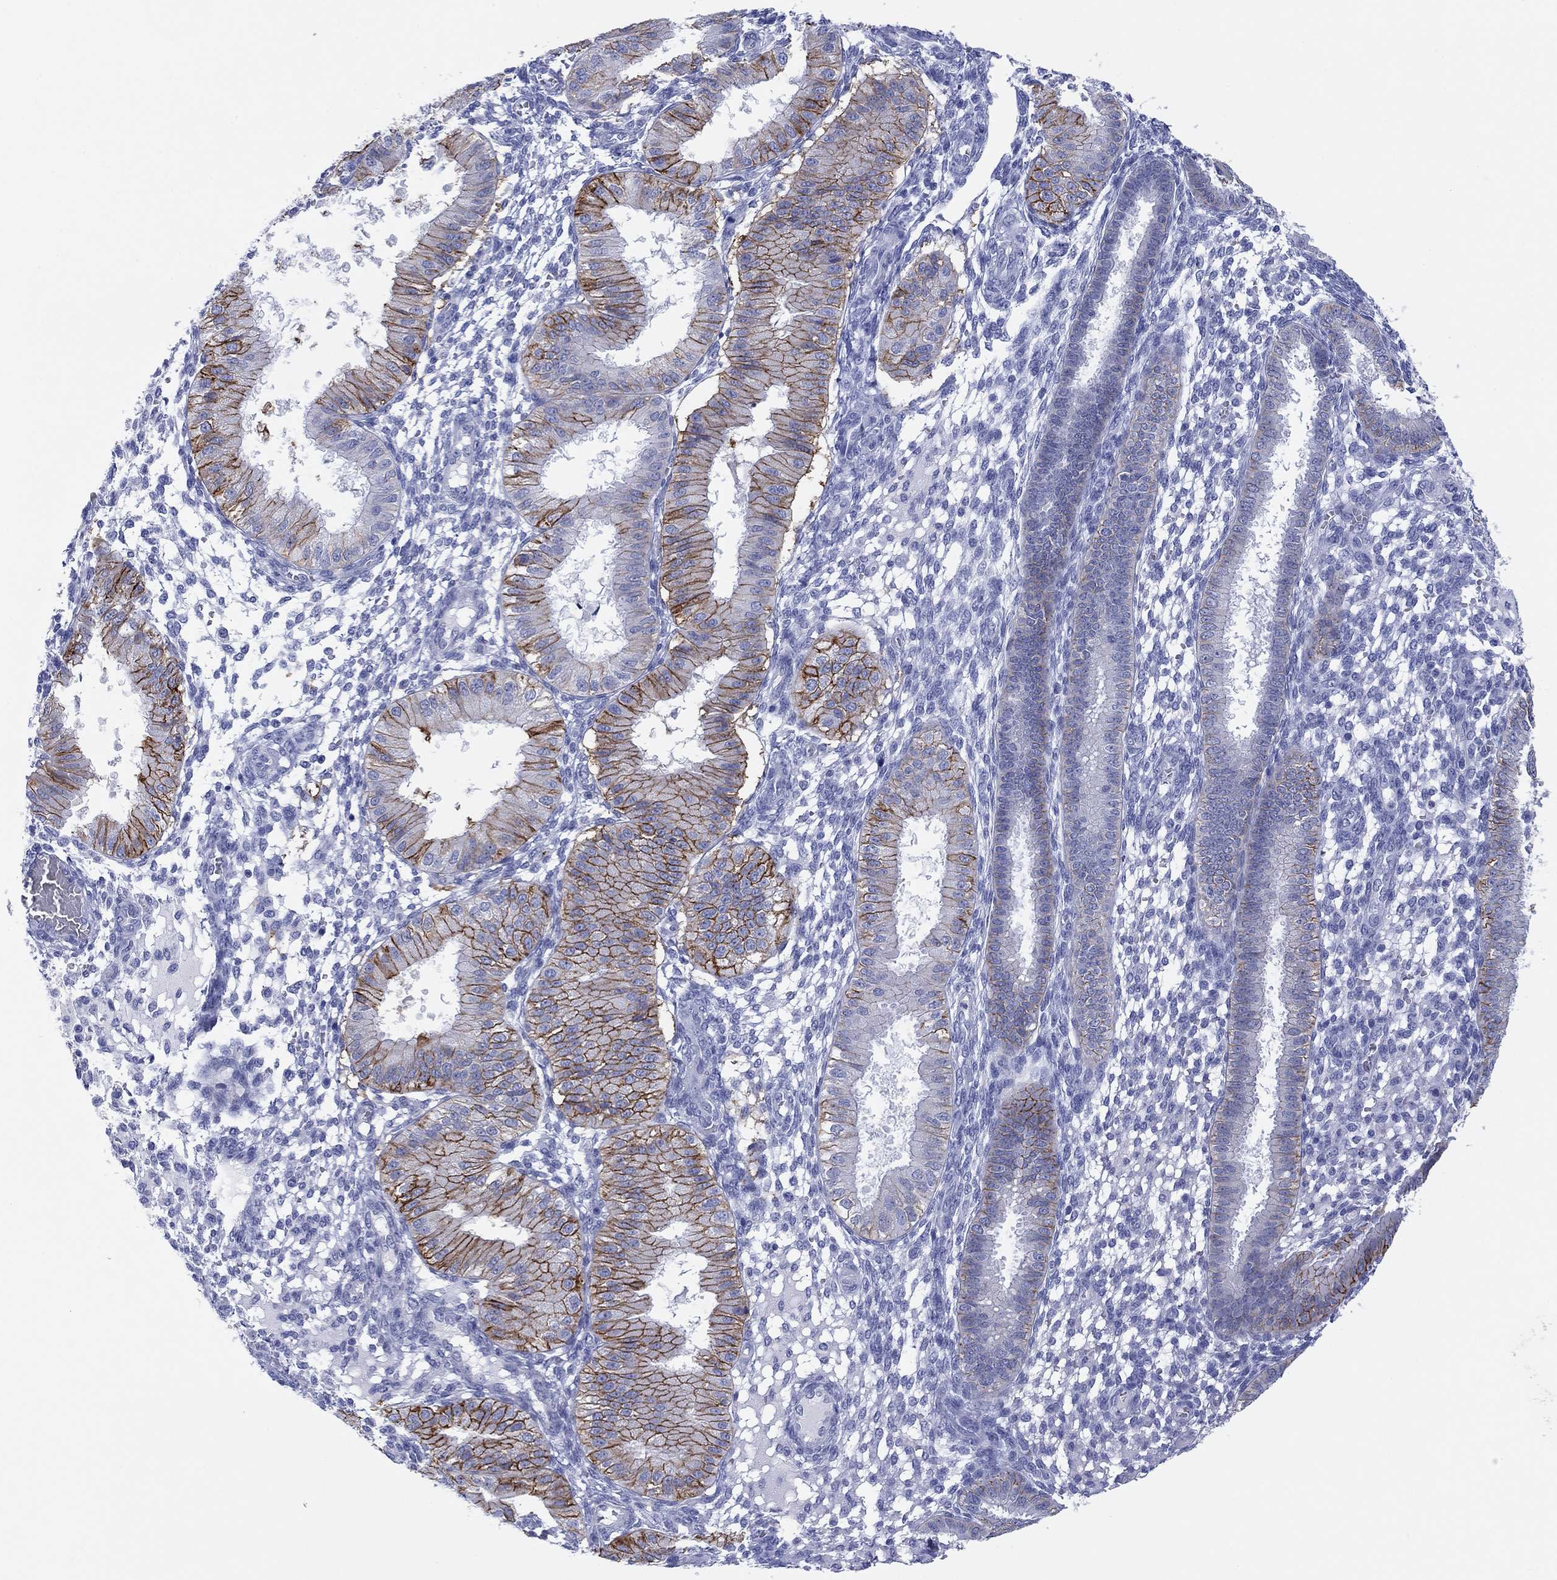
{"staining": {"intensity": "negative", "quantity": "none", "location": "none"}, "tissue": "endometrium", "cell_type": "Cells in endometrial stroma", "image_type": "normal", "snomed": [{"axis": "morphology", "description": "Normal tissue, NOS"}, {"axis": "topography", "description": "Endometrium"}], "caption": "Protein analysis of benign endometrium reveals no significant expression in cells in endometrial stroma.", "gene": "ATP1B1", "patient": {"sex": "female", "age": 43}}